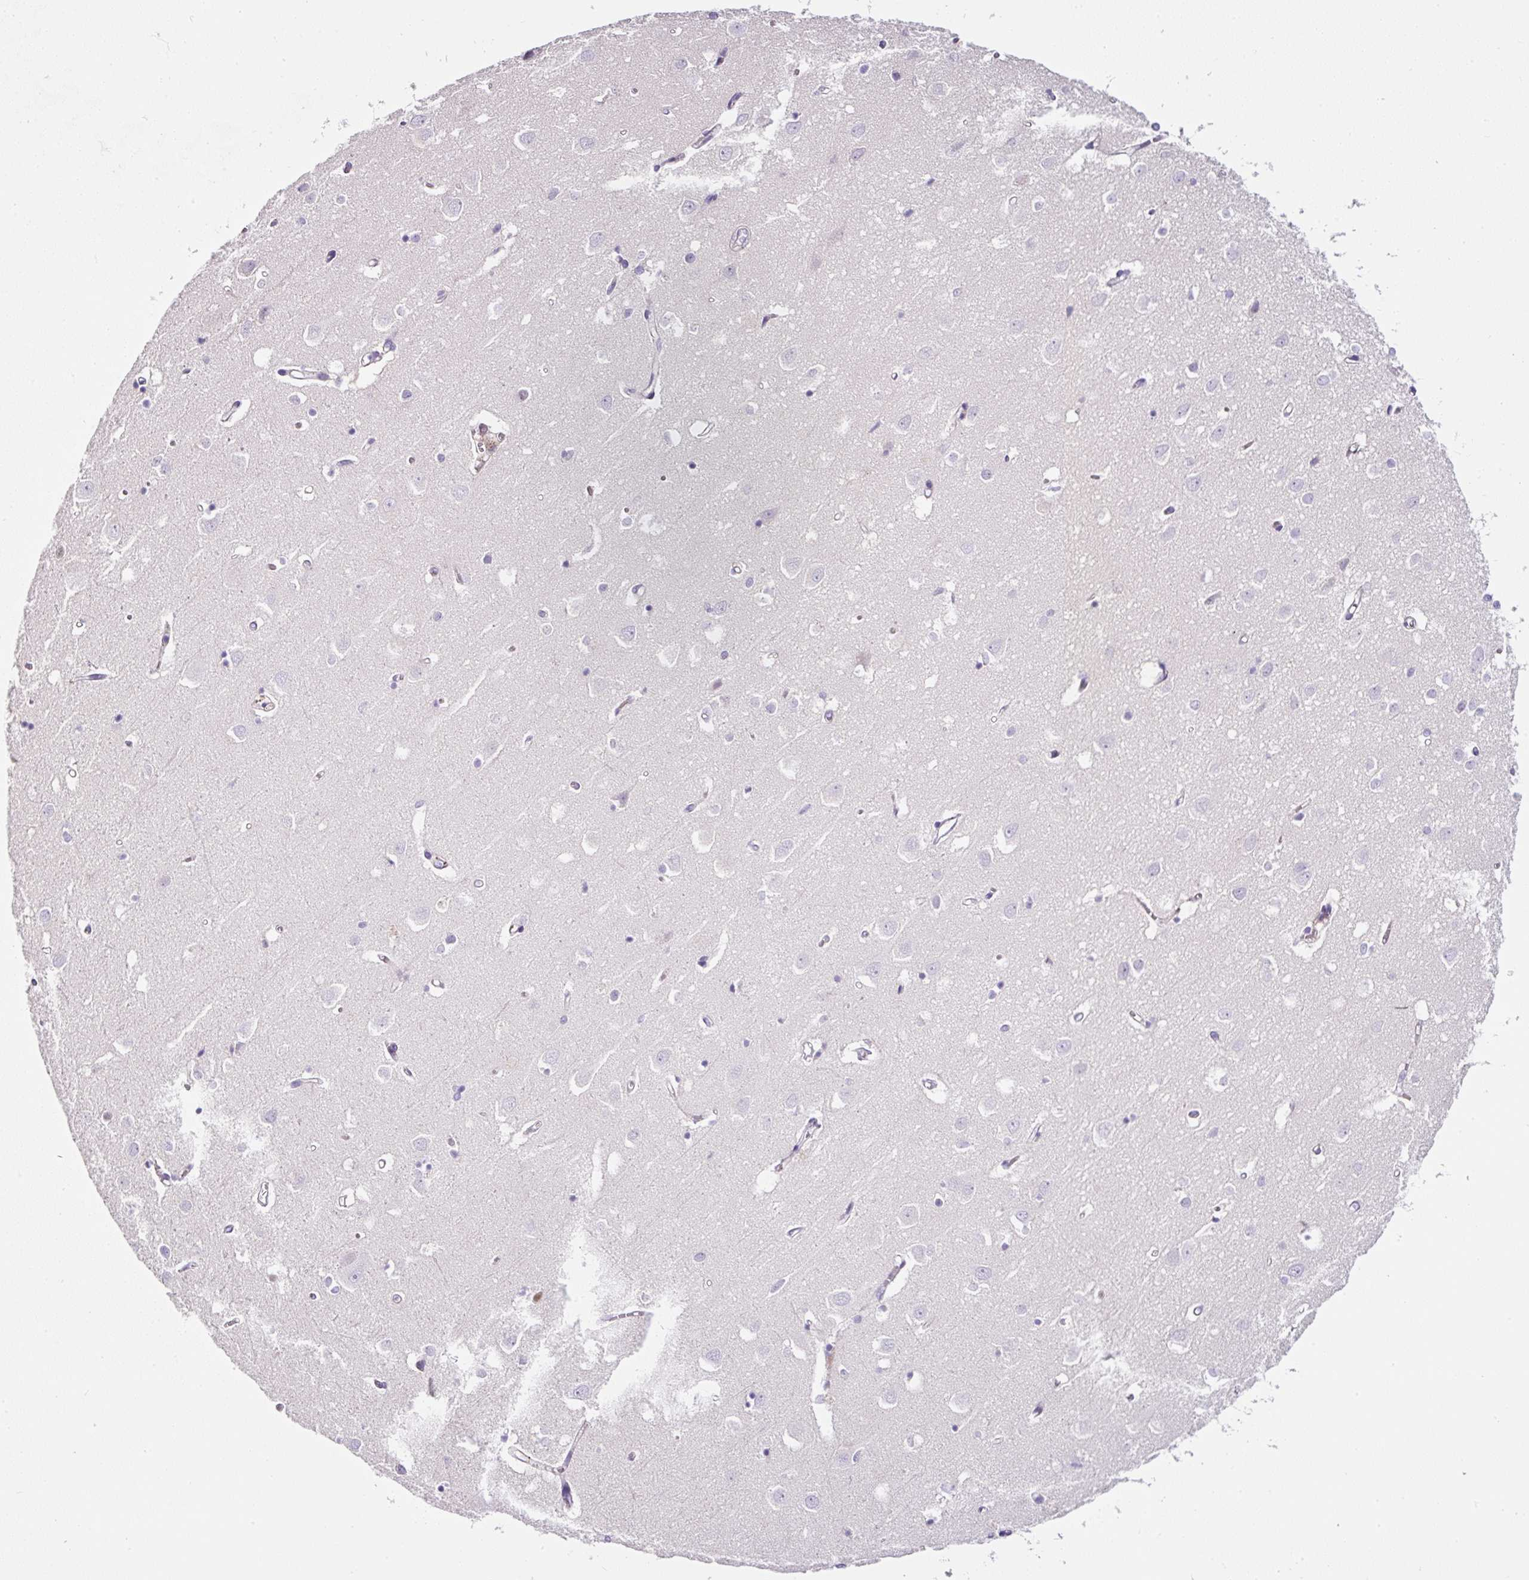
{"staining": {"intensity": "negative", "quantity": "none", "location": "none"}, "tissue": "cerebral cortex", "cell_type": "Endothelial cells", "image_type": "normal", "snomed": [{"axis": "morphology", "description": "Normal tissue, NOS"}, {"axis": "topography", "description": "Cerebral cortex"}], "caption": "Image shows no significant protein staining in endothelial cells of benign cerebral cortex.", "gene": "OR14A2", "patient": {"sex": "male", "age": 70}}